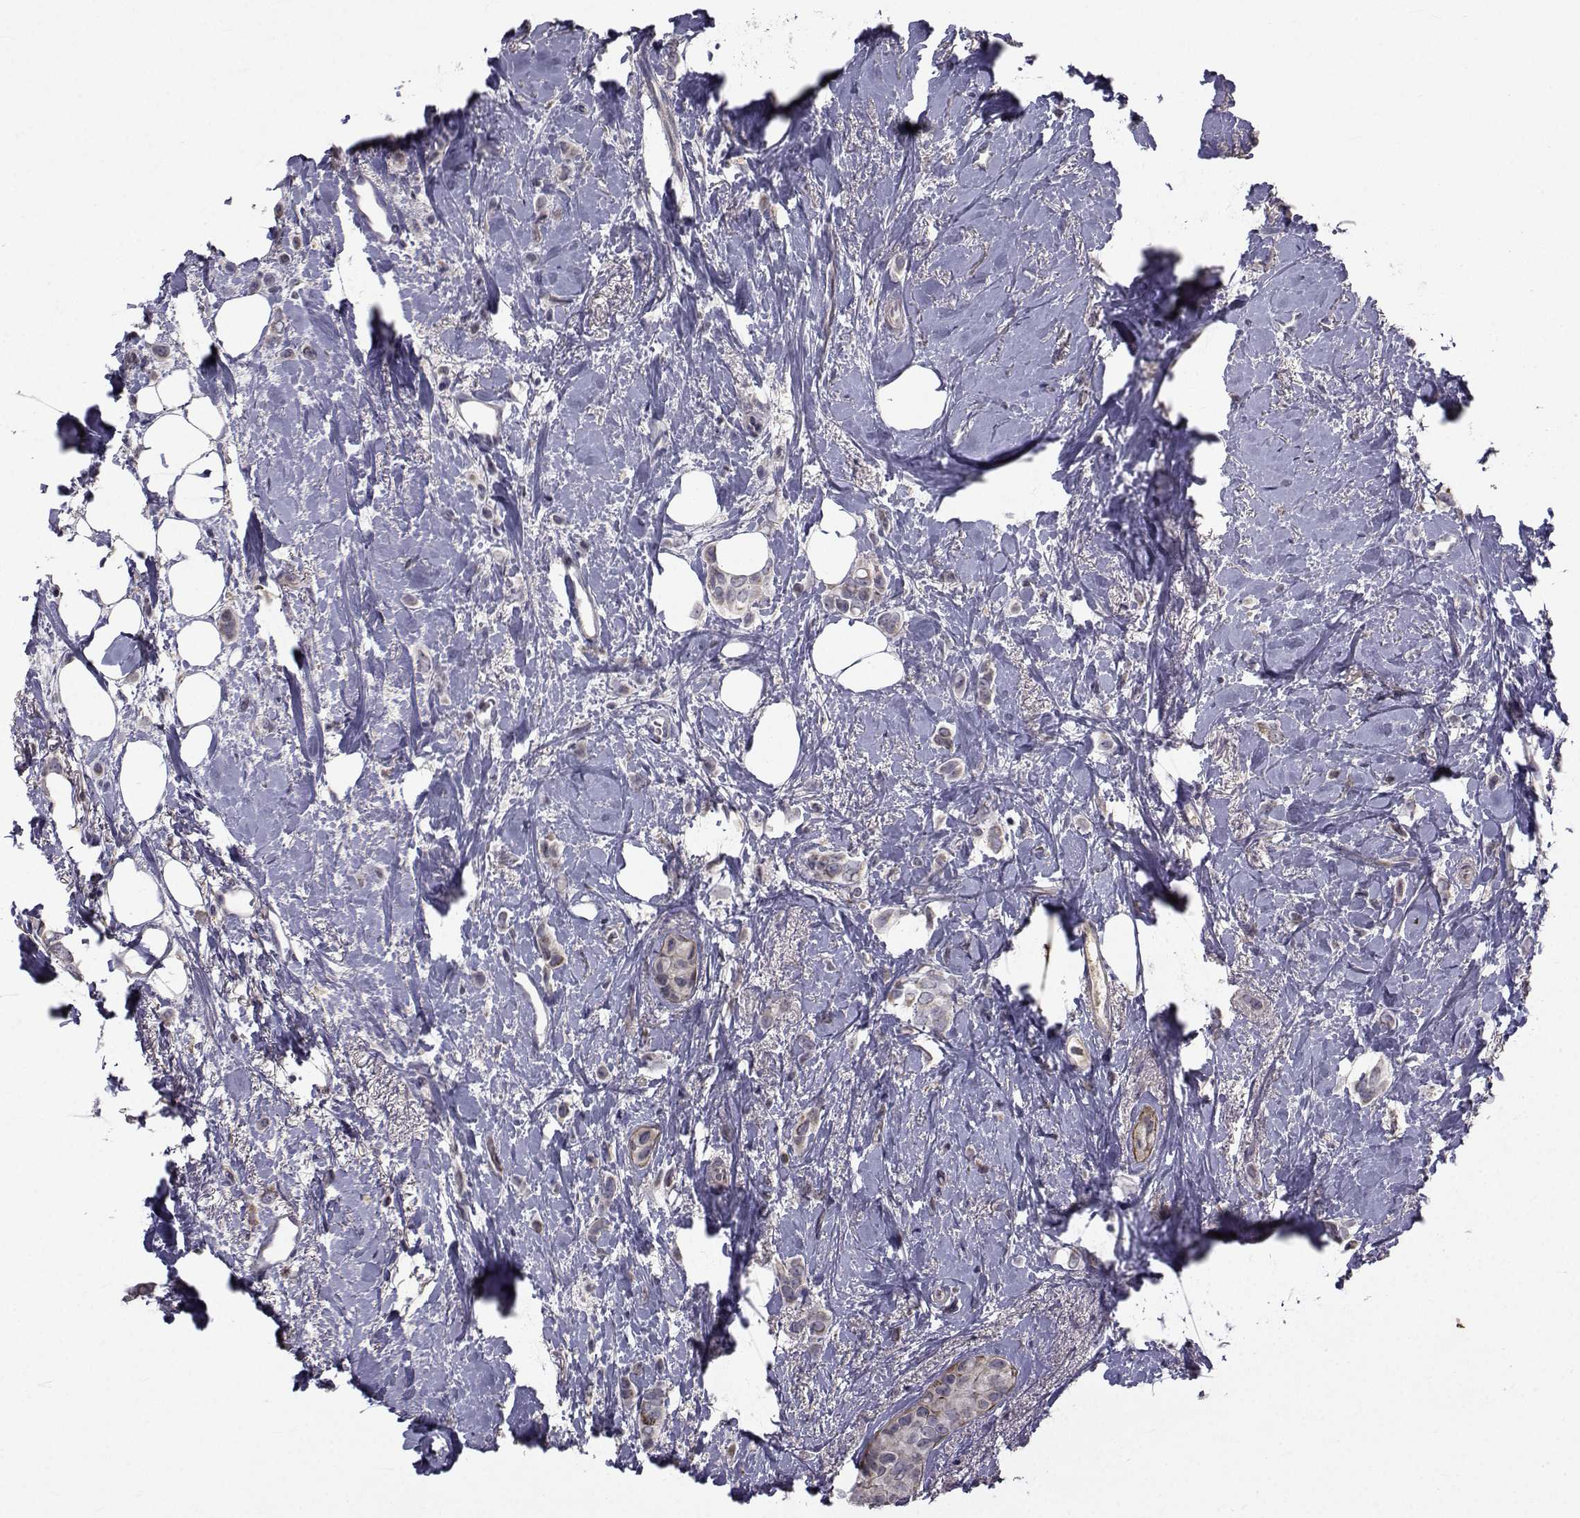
{"staining": {"intensity": "weak", "quantity": "<25%", "location": "cytoplasmic/membranous"}, "tissue": "breast cancer", "cell_type": "Tumor cells", "image_type": "cancer", "snomed": [{"axis": "morphology", "description": "Lobular carcinoma"}, {"axis": "topography", "description": "Breast"}], "caption": "The IHC histopathology image has no significant positivity in tumor cells of lobular carcinoma (breast) tissue.", "gene": "FDXR", "patient": {"sex": "female", "age": 66}}